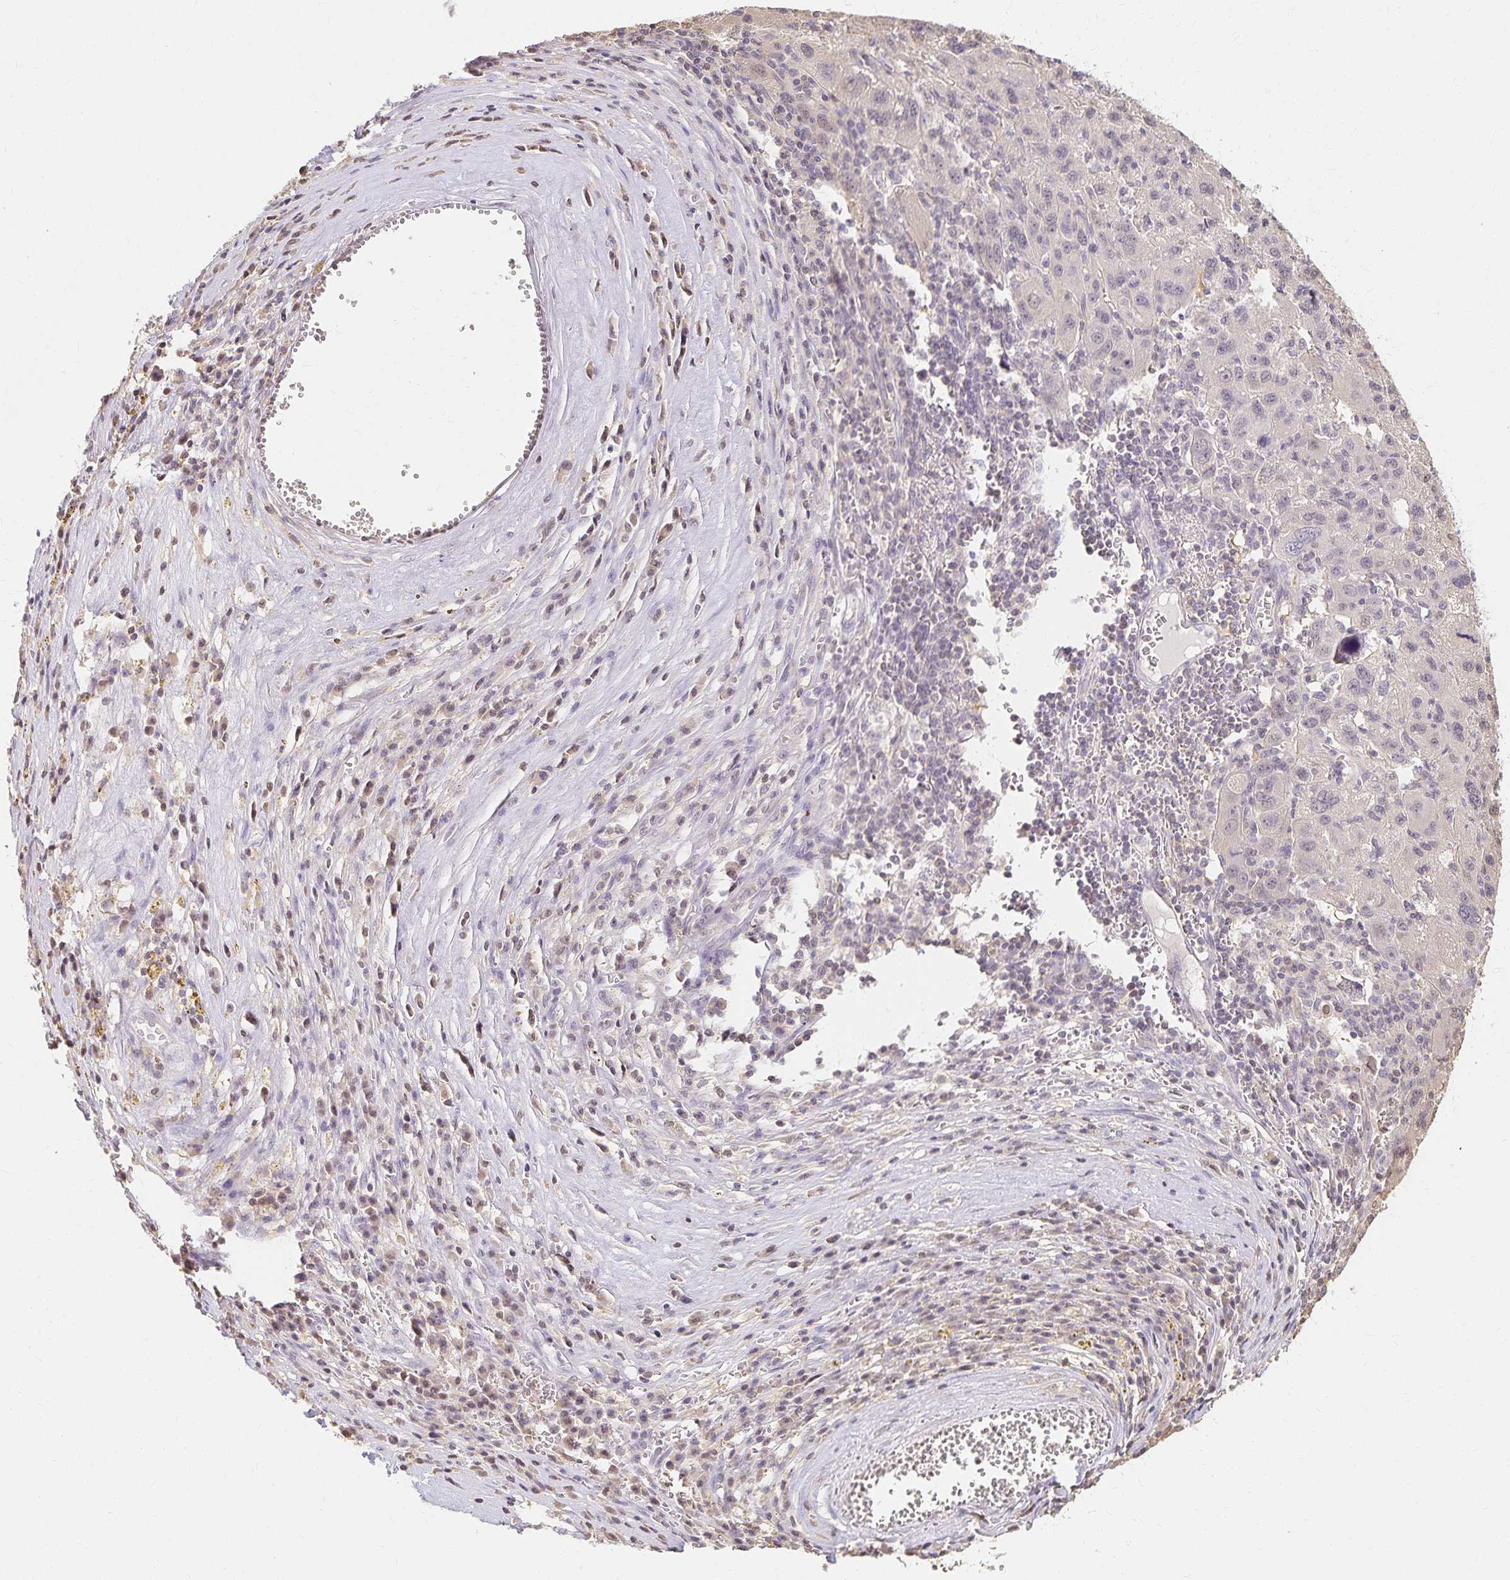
{"staining": {"intensity": "weak", "quantity": "<25%", "location": "cytoplasmic/membranous,nuclear"}, "tissue": "liver cancer", "cell_type": "Tumor cells", "image_type": "cancer", "snomed": [{"axis": "morphology", "description": "Carcinoma, Hepatocellular, NOS"}, {"axis": "topography", "description": "Liver"}], "caption": "DAB (3,3'-diaminobenzidine) immunohistochemical staining of hepatocellular carcinoma (liver) reveals no significant positivity in tumor cells.", "gene": "AZGP1", "patient": {"sex": "female", "age": 77}}